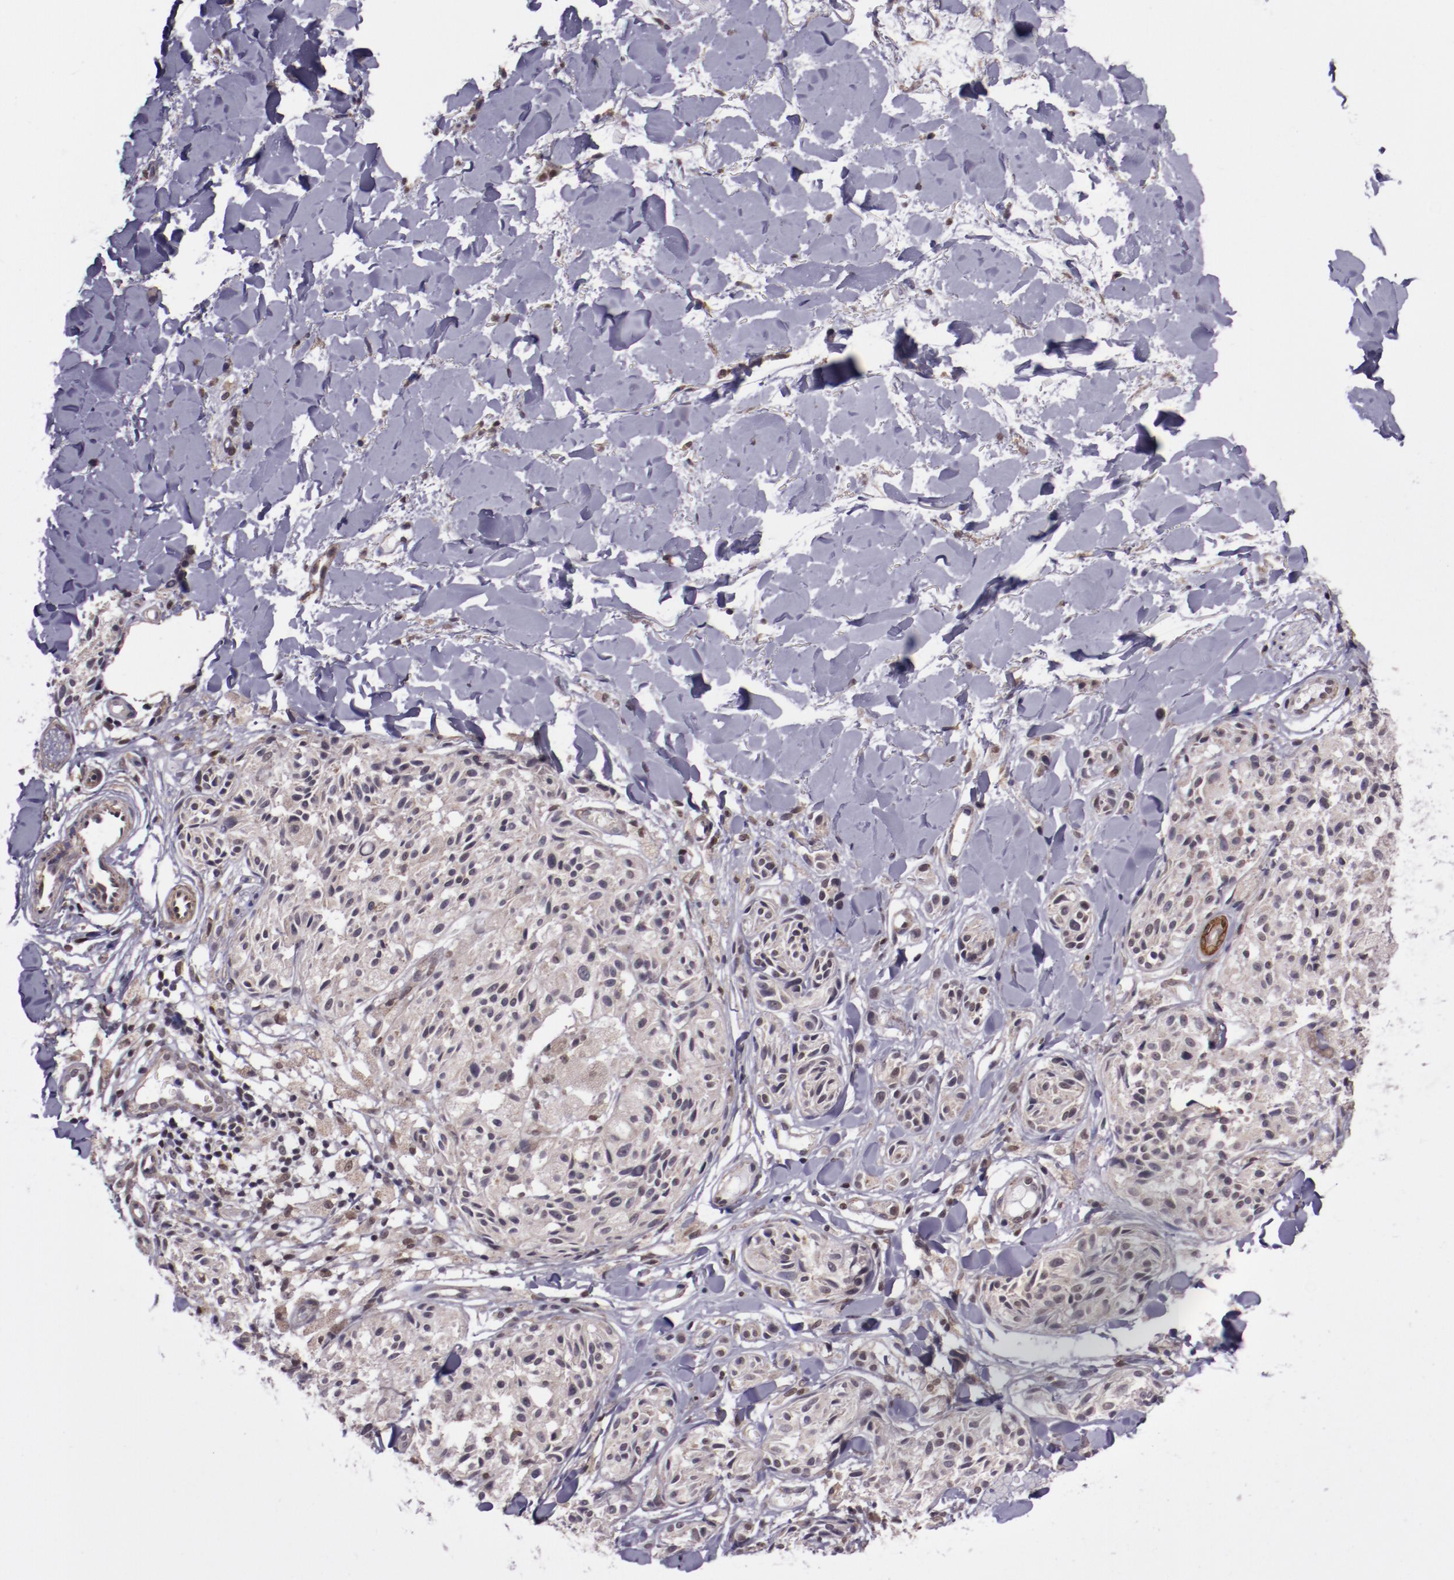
{"staining": {"intensity": "weak", "quantity": "25%-75%", "location": "cytoplasmic/membranous,nuclear"}, "tissue": "melanoma", "cell_type": "Tumor cells", "image_type": "cancer", "snomed": [{"axis": "morphology", "description": "Malignant melanoma, Metastatic site"}, {"axis": "topography", "description": "Skin"}], "caption": "Tumor cells demonstrate low levels of weak cytoplasmic/membranous and nuclear expression in approximately 25%-75% of cells in human malignant melanoma (metastatic site). Immunohistochemistry stains the protein in brown and the nuclei are stained blue.", "gene": "ELF1", "patient": {"sex": "female", "age": 66}}